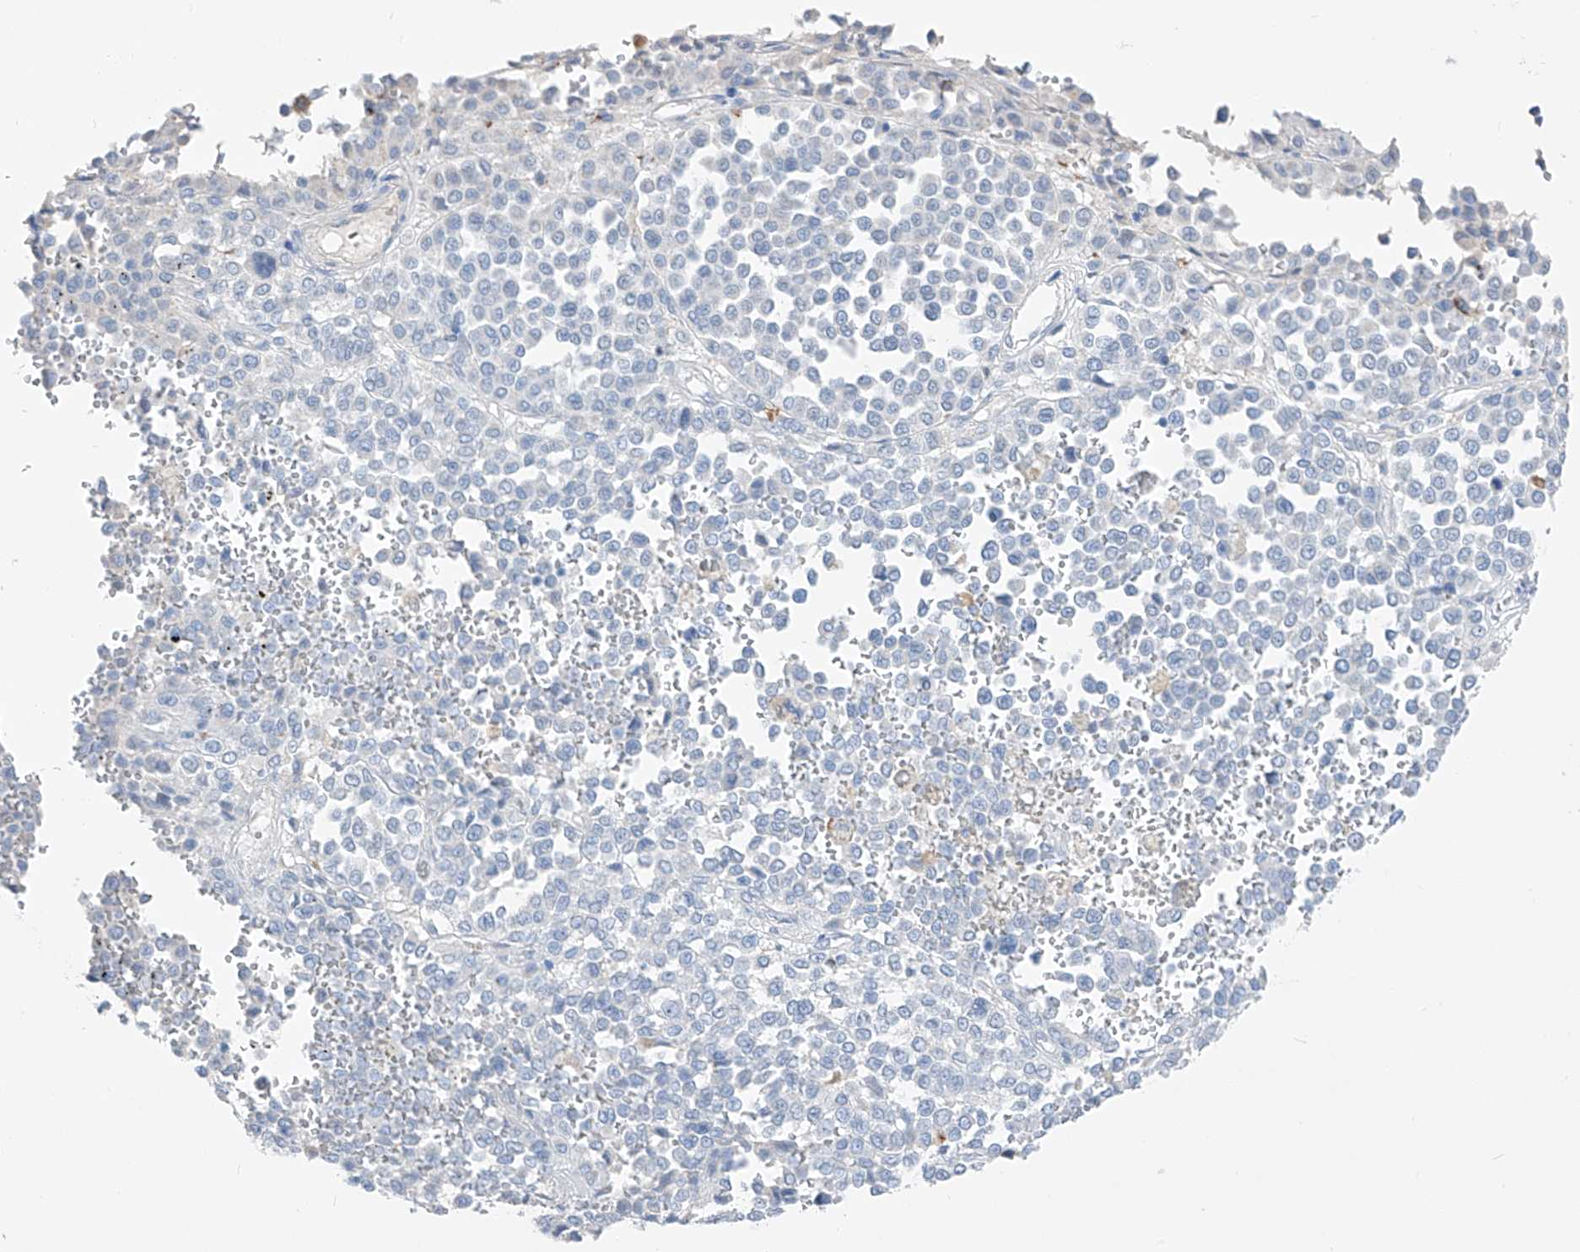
{"staining": {"intensity": "negative", "quantity": "none", "location": "none"}, "tissue": "melanoma", "cell_type": "Tumor cells", "image_type": "cancer", "snomed": [{"axis": "morphology", "description": "Malignant melanoma, Metastatic site"}, {"axis": "topography", "description": "Pancreas"}], "caption": "IHC histopathology image of neoplastic tissue: human melanoma stained with DAB (3,3'-diaminobenzidine) displays no significant protein expression in tumor cells.", "gene": "FRS3", "patient": {"sex": "female", "age": 30}}